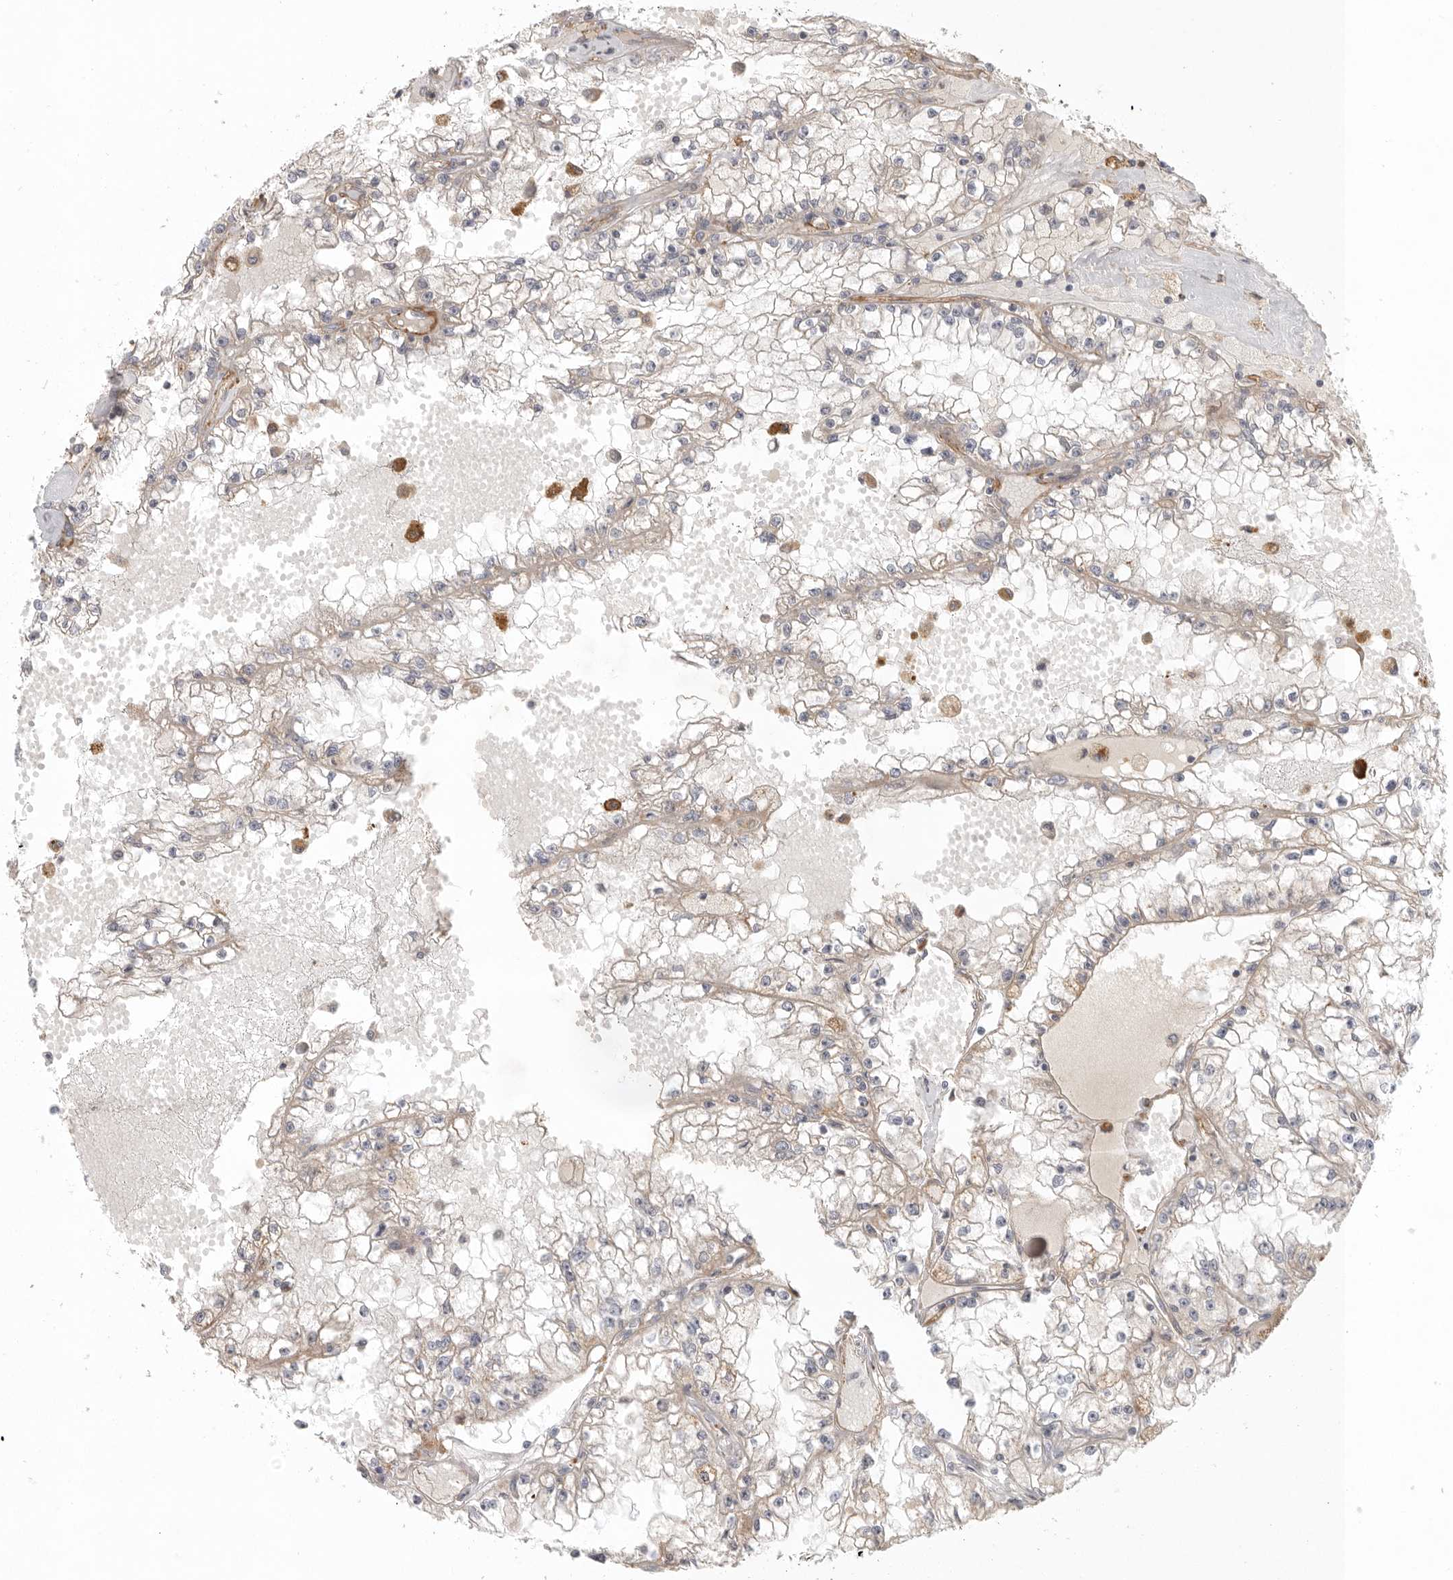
{"staining": {"intensity": "weak", "quantity": "<25%", "location": "cytoplasmic/membranous"}, "tissue": "renal cancer", "cell_type": "Tumor cells", "image_type": "cancer", "snomed": [{"axis": "morphology", "description": "Adenocarcinoma, NOS"}, {"axis": "topography", "description": "Kidney"}], "caption": "Immunohistochemistry of human renal adenocarcinoma reveals no positivity in tumor cells.", "gene": "LONRF1", "patient": {"sex": "male", "age": 56}}